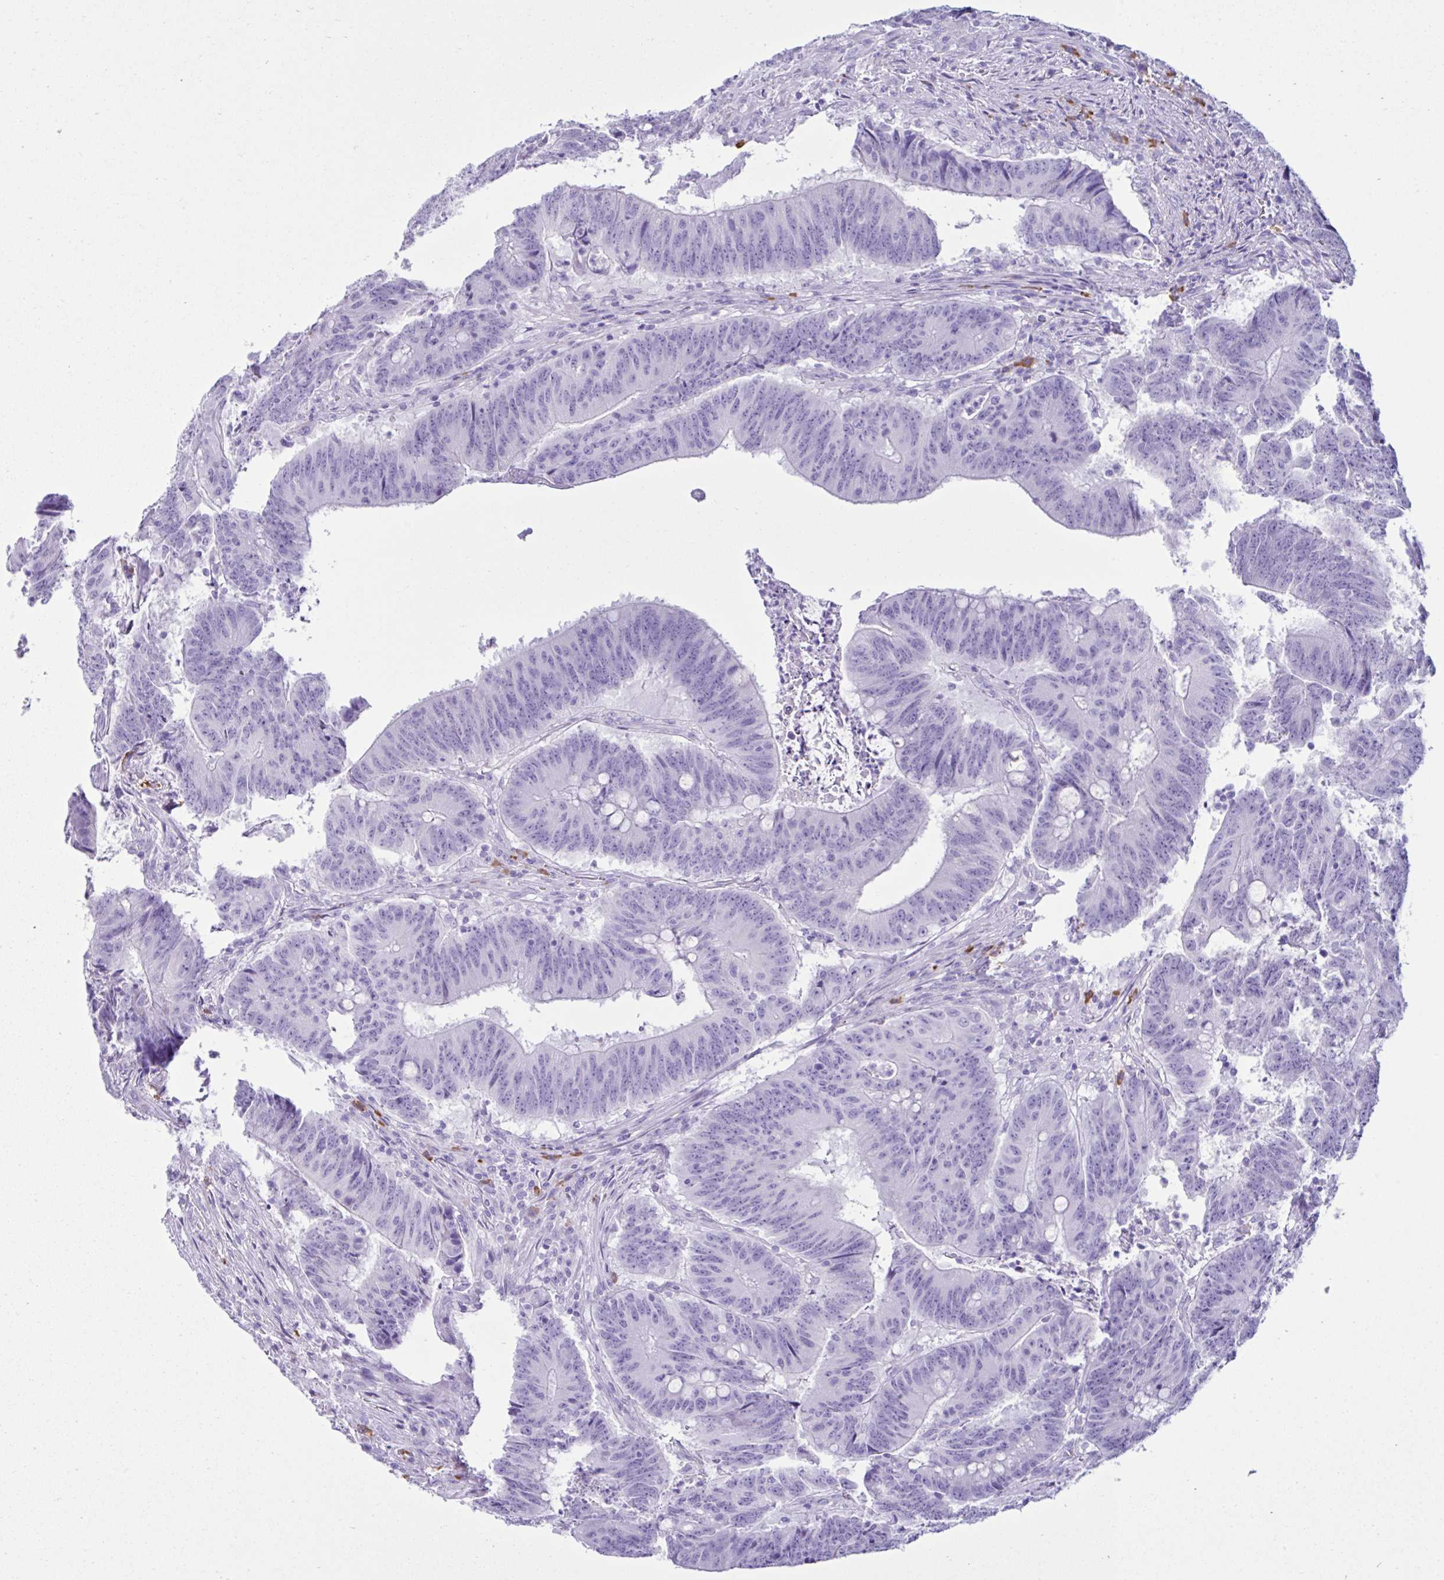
{"staining": {"intensity": "negative", "quantity": "none", "location": "none"}, "tissue": "colorectal cancer", "cell_type": "Tumor cells", "image_type": "cancer", "snomed": [{"axis": "morphology", "description": "Adenocarcinoma, NOS"}, {"axis": "topography", "description": "Colon"}], "caption": "Tumor cells show no significant positivity in colorectal adenocarcinoma.", "gene": "PIGF", "patient": {"sex": "female", "age": 87}}